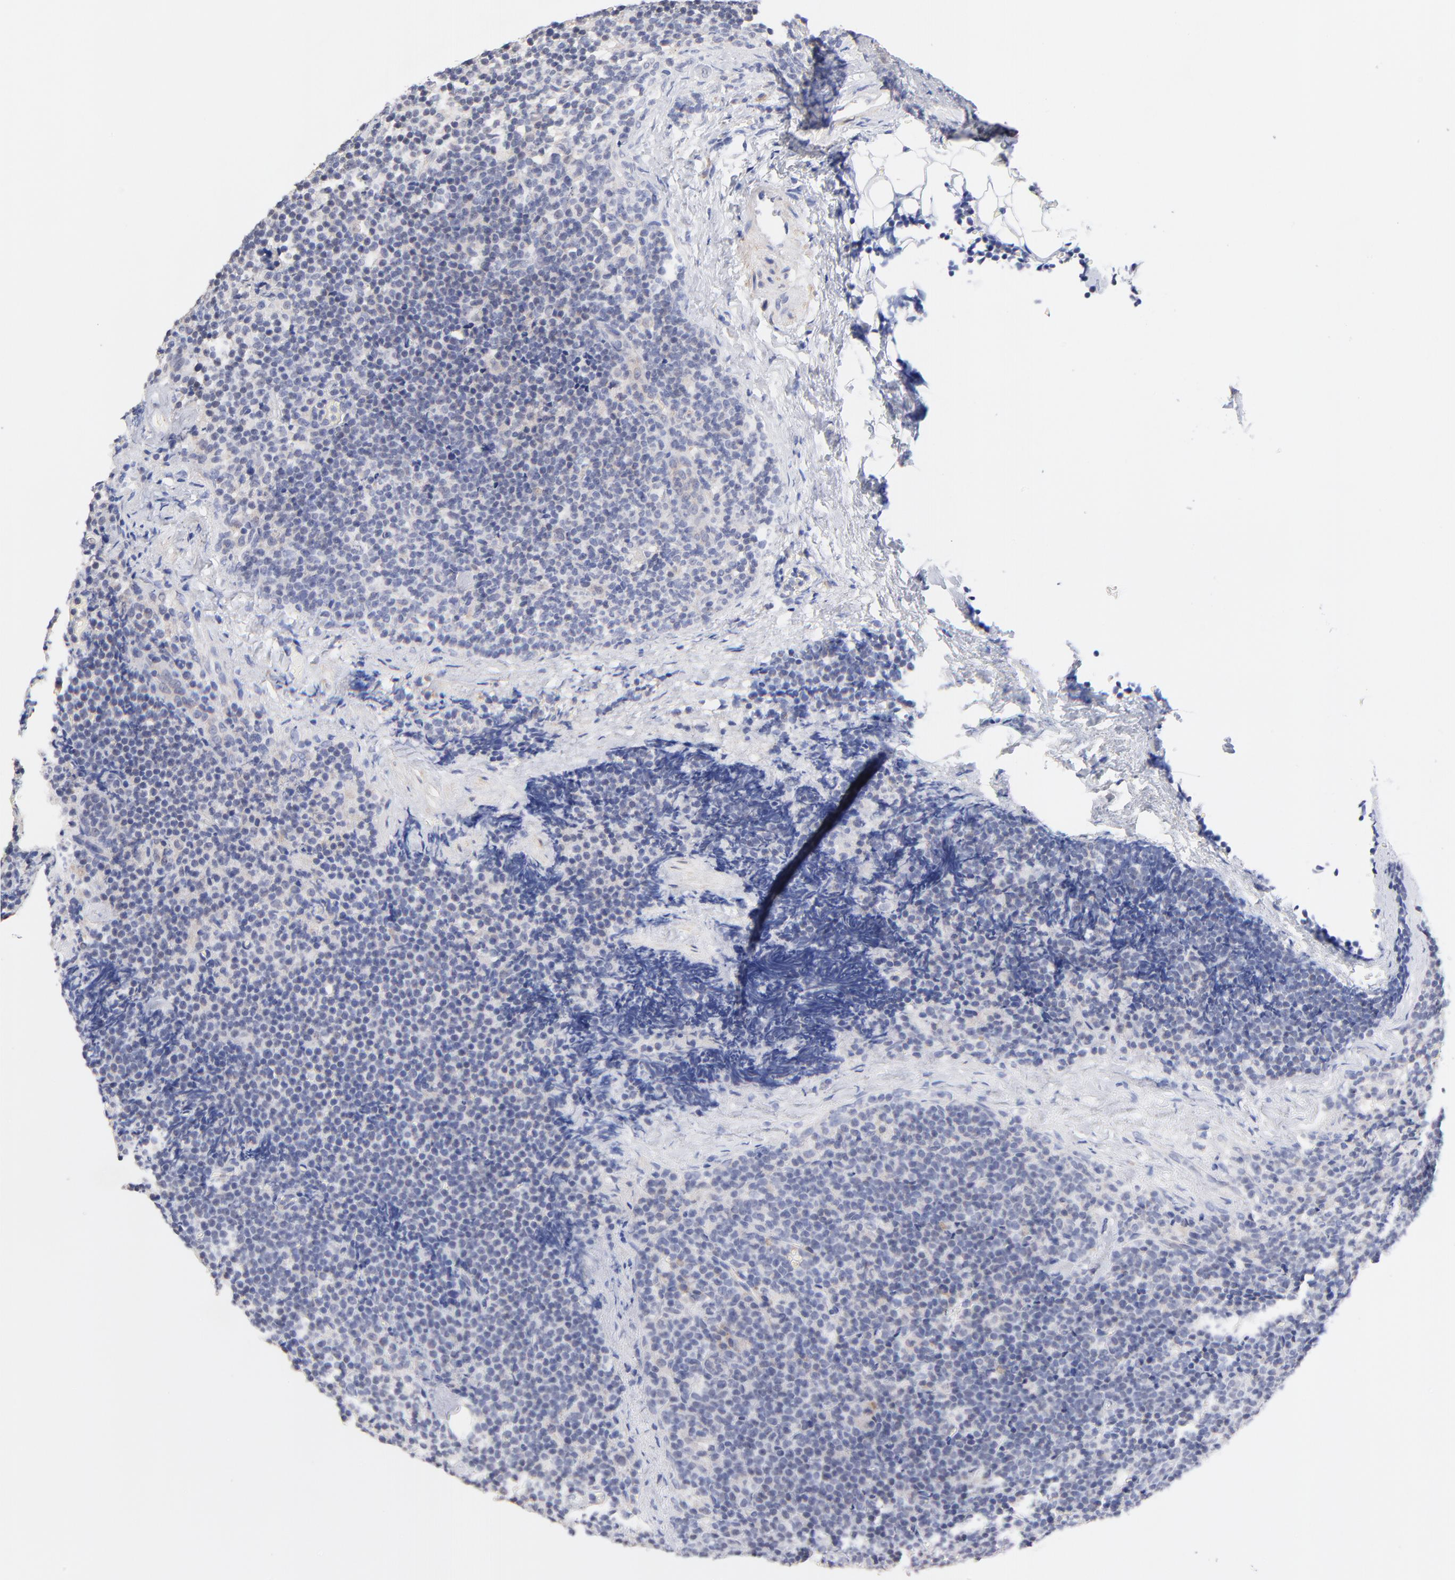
{"staining": {"intensity": "negative", "quantity": "none", "location": "none"}, "tissue": "lymphoma", "cell_type": "Tumor cells", "image_type": "cancer", "snomed": [{"axis": "morphology", "description": "Malignant lymphoma, non-Hodgkin's type, High grade"}, {"axis": "topography", "description": "Lymph node"}], "caption": "A high-resolution micrograph shows immunohistochemistry staining of lymphoma, which reveals no significant expression in tumor cells.", "gene": "TWNK", "patient": {"sex": "female", "age": 58}}